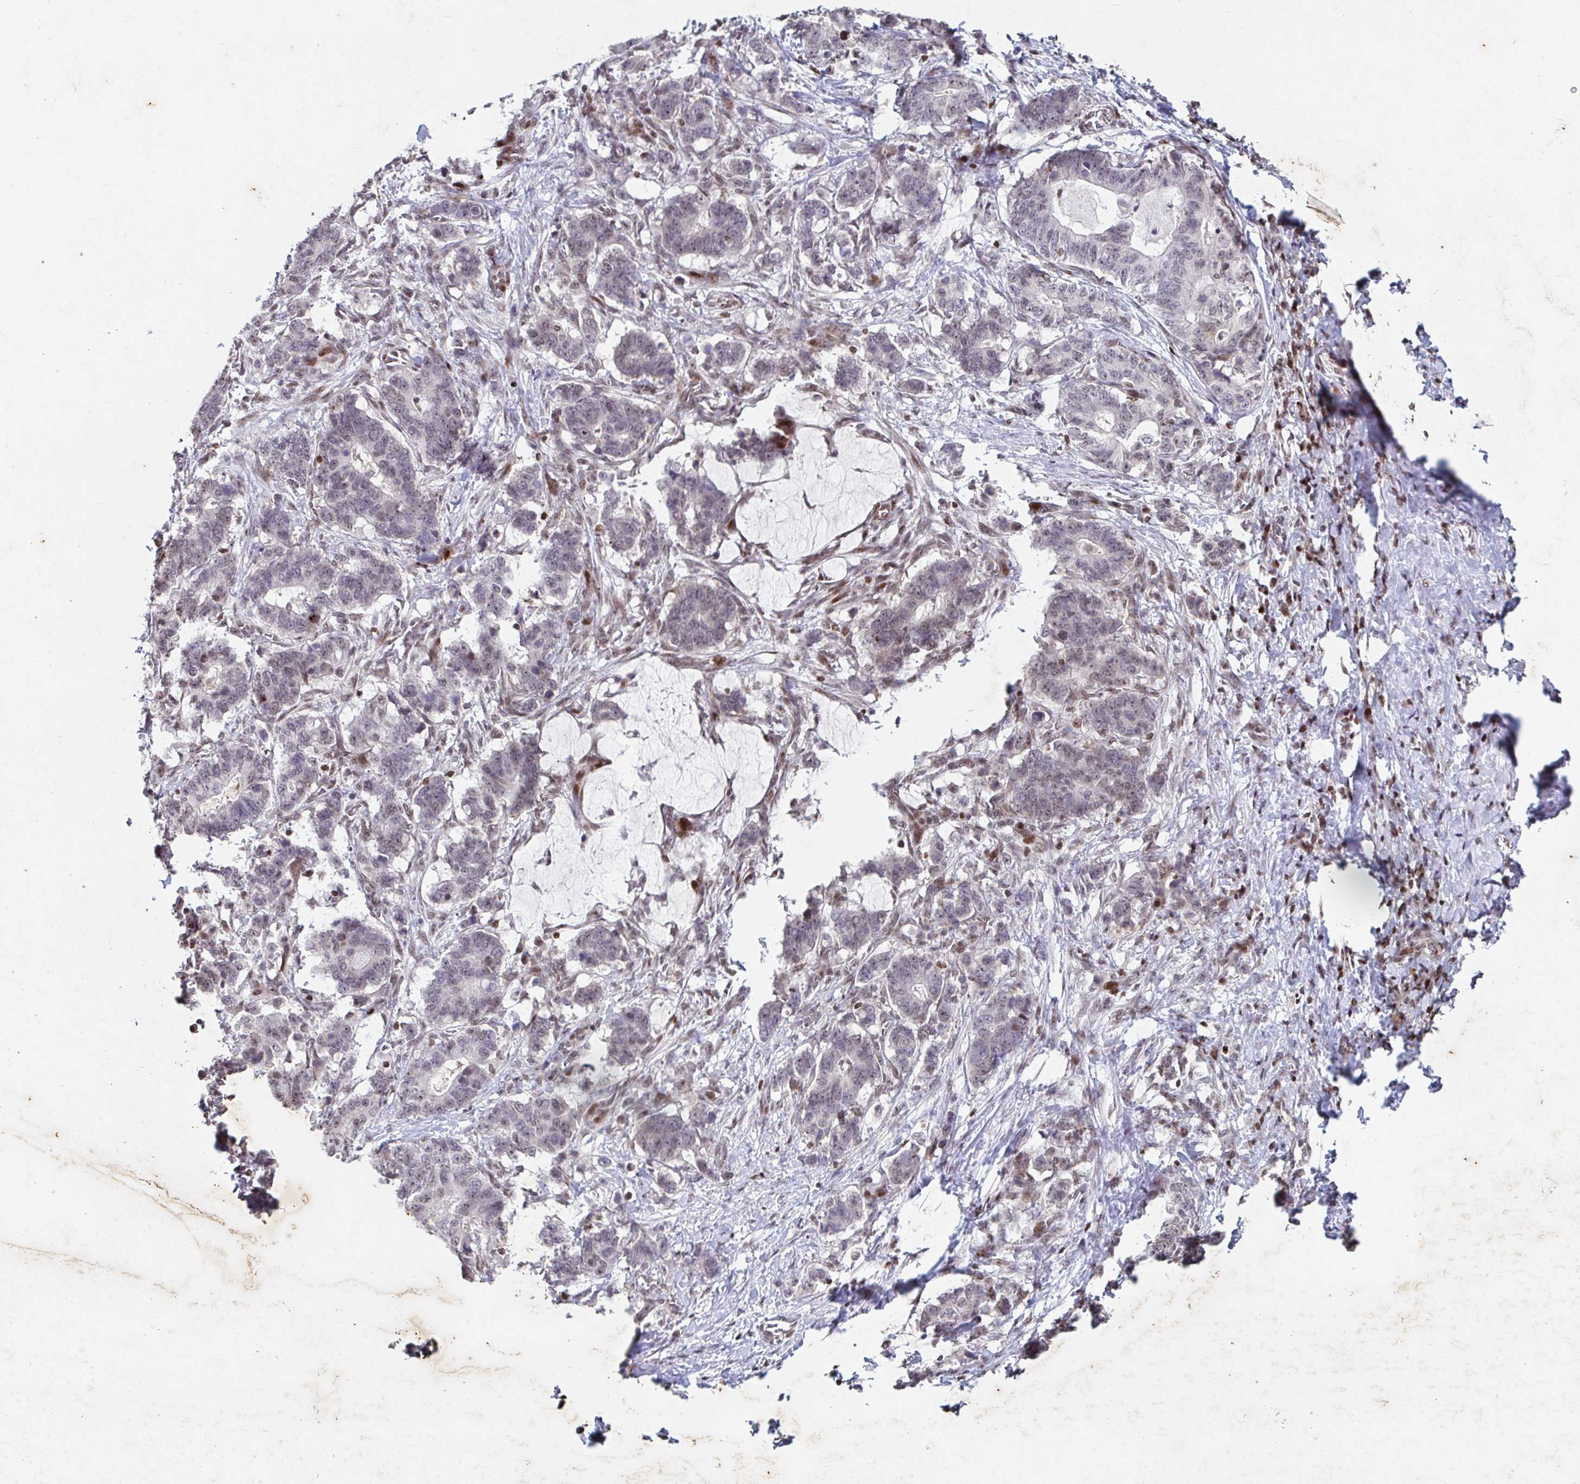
{"staining": {"intensity": "weak", "quantity": "25%-75%", "location": "nuclear"}, "tissue": "stomach cancer", "cell_type": "Tumor cells", "image_type": "cancer", "snomed": [{"axis": "morphology", "description": "Normal tissue, NOS"}, {"axis": "morphology", "description": "Adenocarcinoma, NOS"}, {"axis": "topography", "description": "Stomach"}], "caption": "This micrograph shows adenocarcinoma (stomach) stained with immunohistochemistry (IHC) to label a protein in brown. The nuclear of tumor cells show weak positivity for the protein. Nuclei are counter-stained blue.", "gene": "C19orf53", "patient": {"sex": "female", "age": 64}}